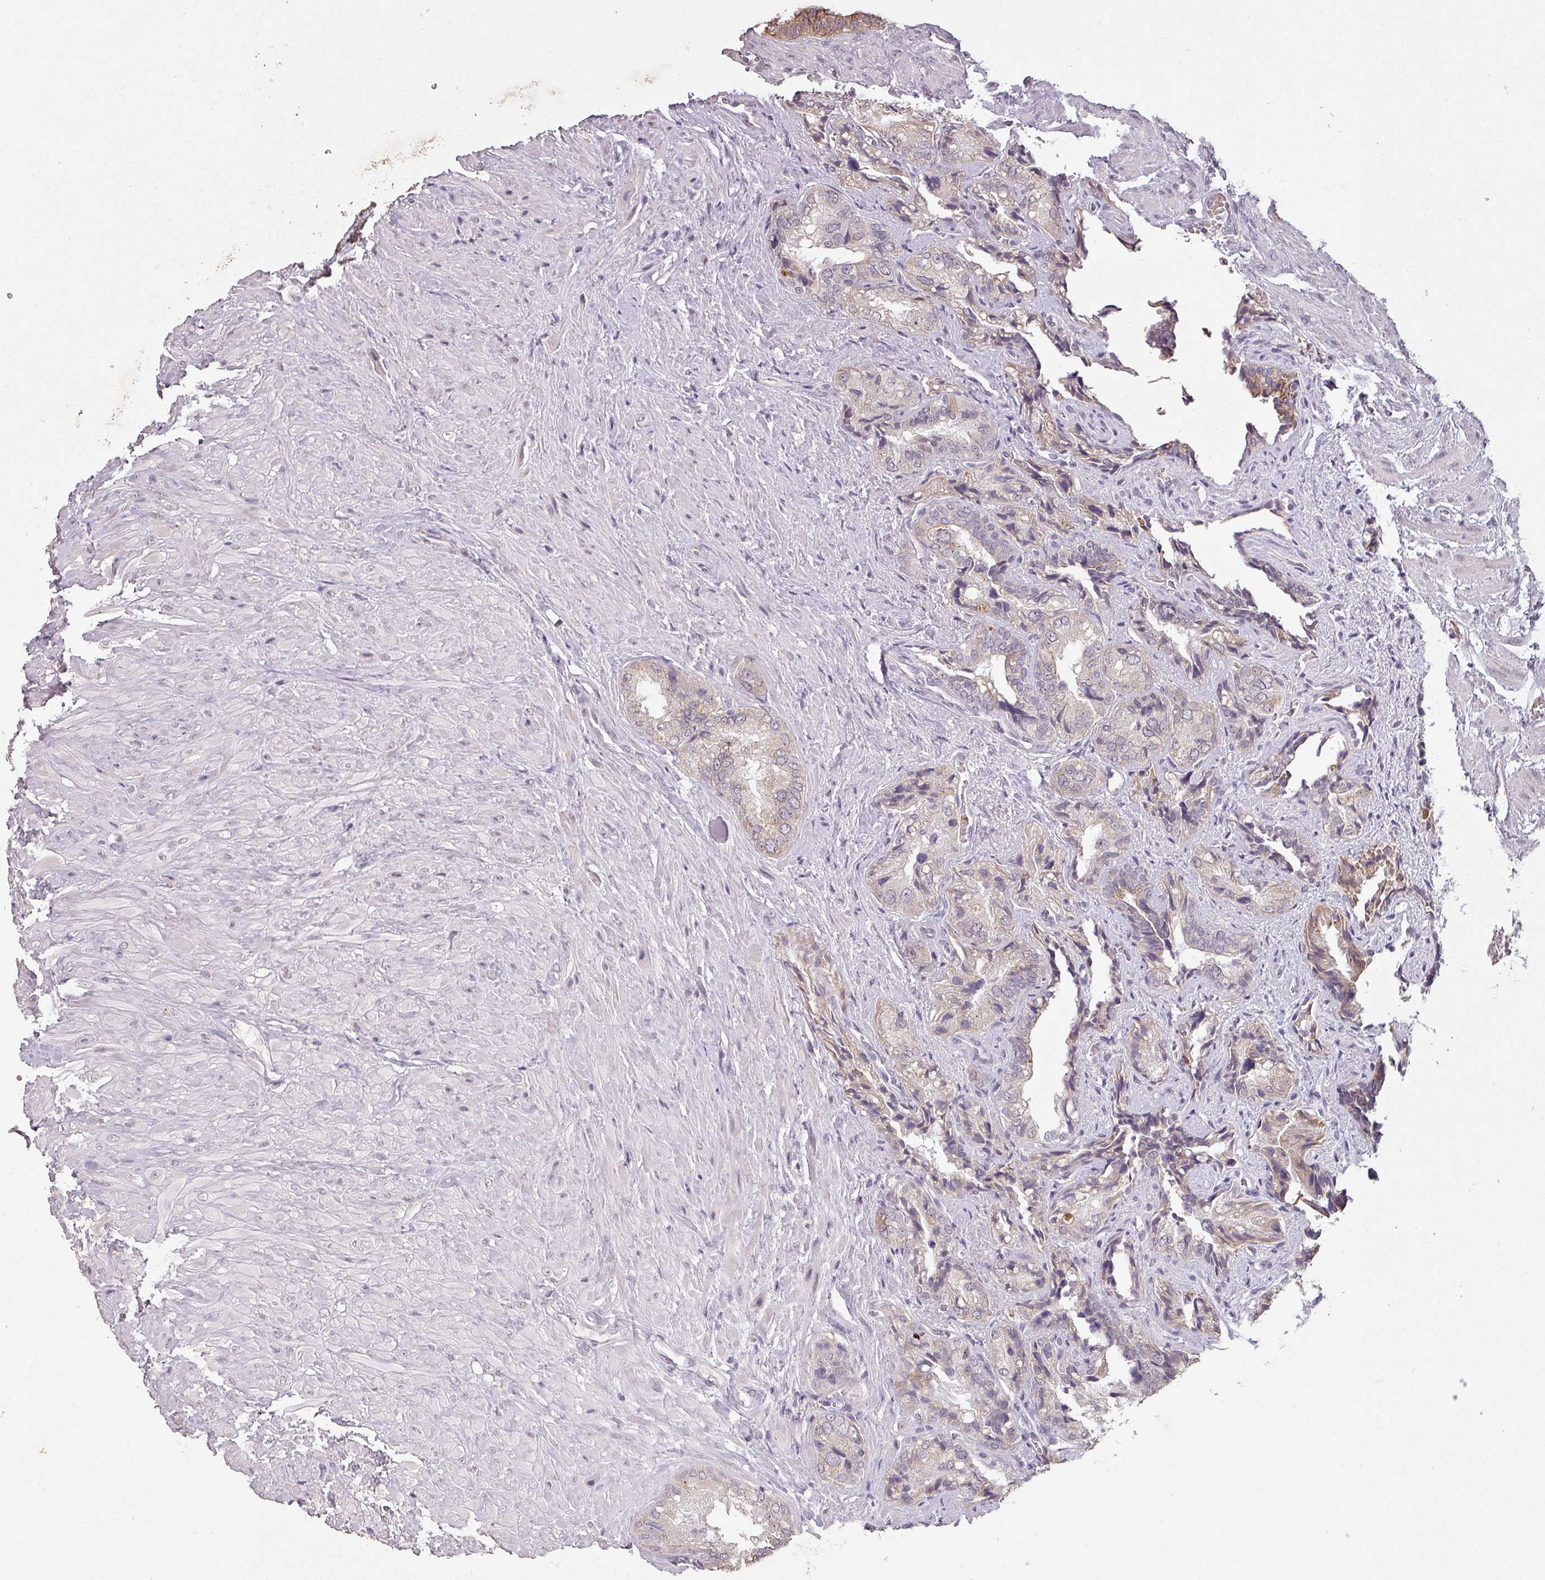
{"staining": {"intensity": "weak", "quantity": "25%-75%", "location": "cytoplasmic/membranous"}, "tissue": "seminal vesicle", "cell_type": "Glandular cells", "image_type": "normal", "snomed": [{"axis": "morphology", "description": "Normal tissue, NOS"}, {"axis": "topography", "description": "Seminal veicle"}, {"axis": "topography", "description": "Peripheral nerve tissue"}], "caption": "Brown immunohistochemical staining in benign seminal vesicle demonstrates weak cytoplasmic/membranous positivity in about 25%-75% of glandular cells. (IHC, brightfield microscopy, high magnification).", "gene": "LYPLA1", "patient": {"sex": "male", "age": 67}}